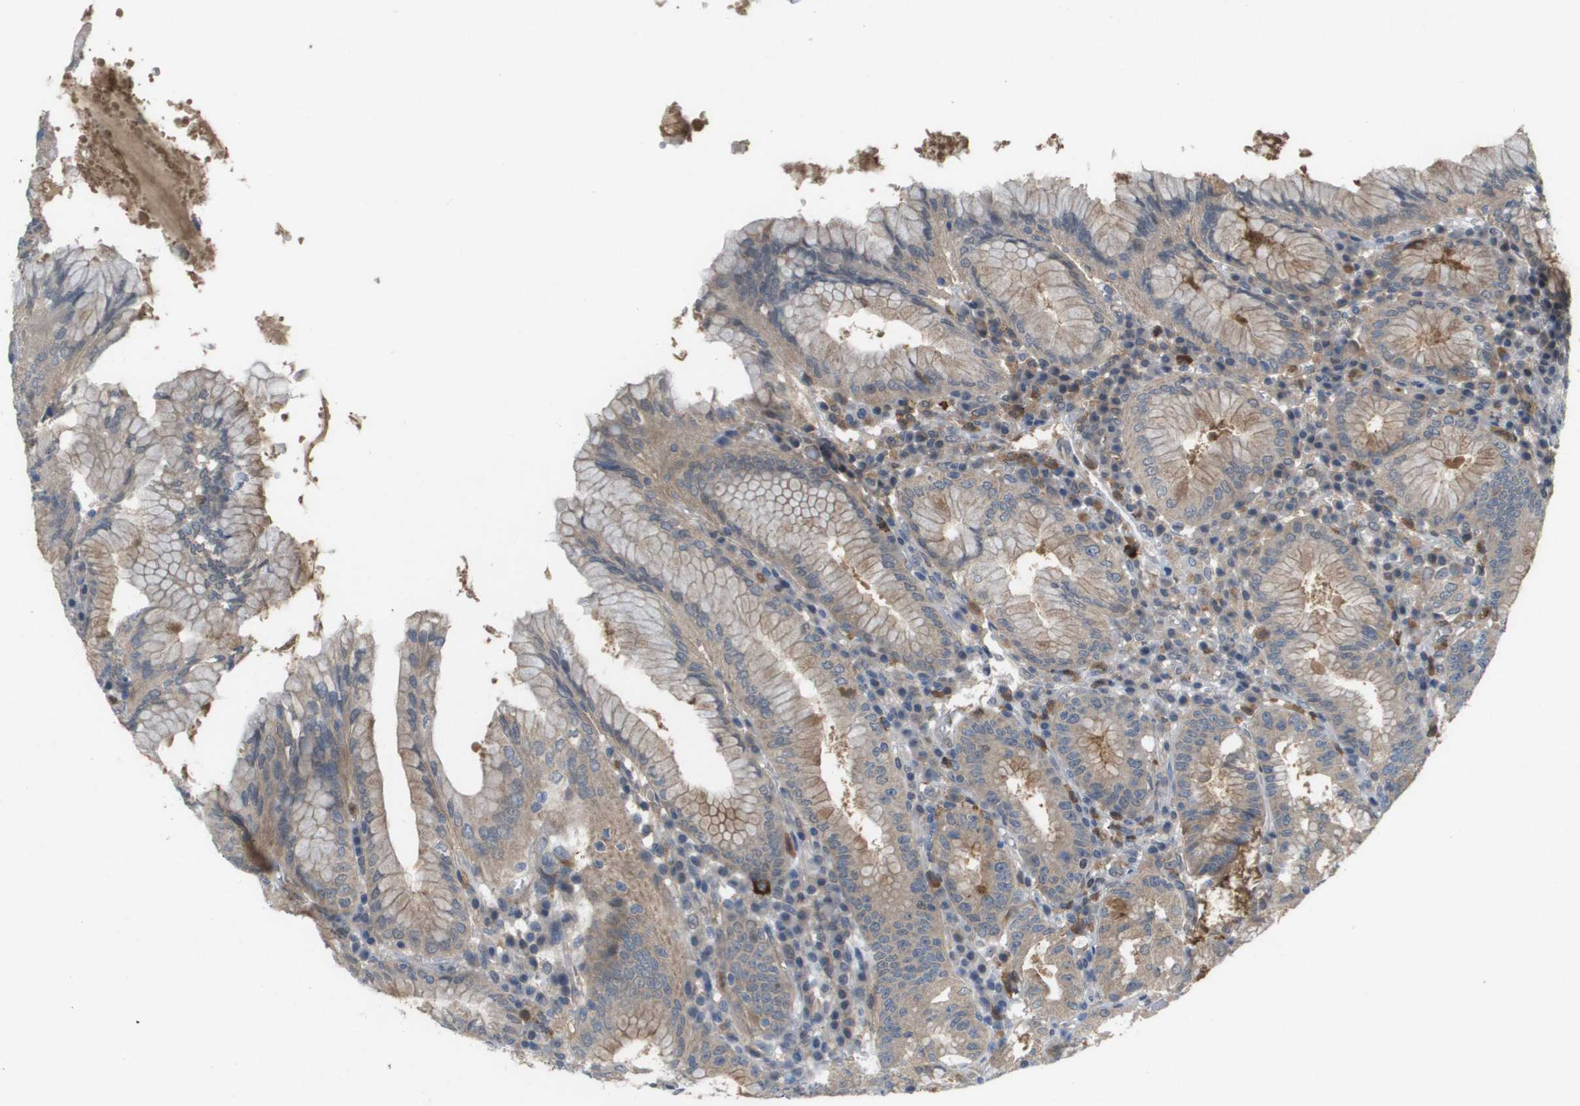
{"staining": {"intensity": "moderate", "quantity": "25%-75%", "location": "cytoplasmic/membranous"}, "tissue": "stomach", "cell_type": "Glandular cells", "image_type": "normal", "snomed": [{"axis": "morphology", "description": "Normal tissue, NOS"}, {"axis": "topography", "description": "Stomach"}, {"axis": "topography", "description": "Stomach, lower"}], "caption": "High-magnification brightfield microscopy of normal stomach stained with DAB (brown) and counterstained with hematoxylin (blue). glandular cells exhibit moderate cytoplasmic/membranous staining is identified in about25%-75% of cells.", "gene": "PALD1", "patient": {"sex": "female", "age": 56}}